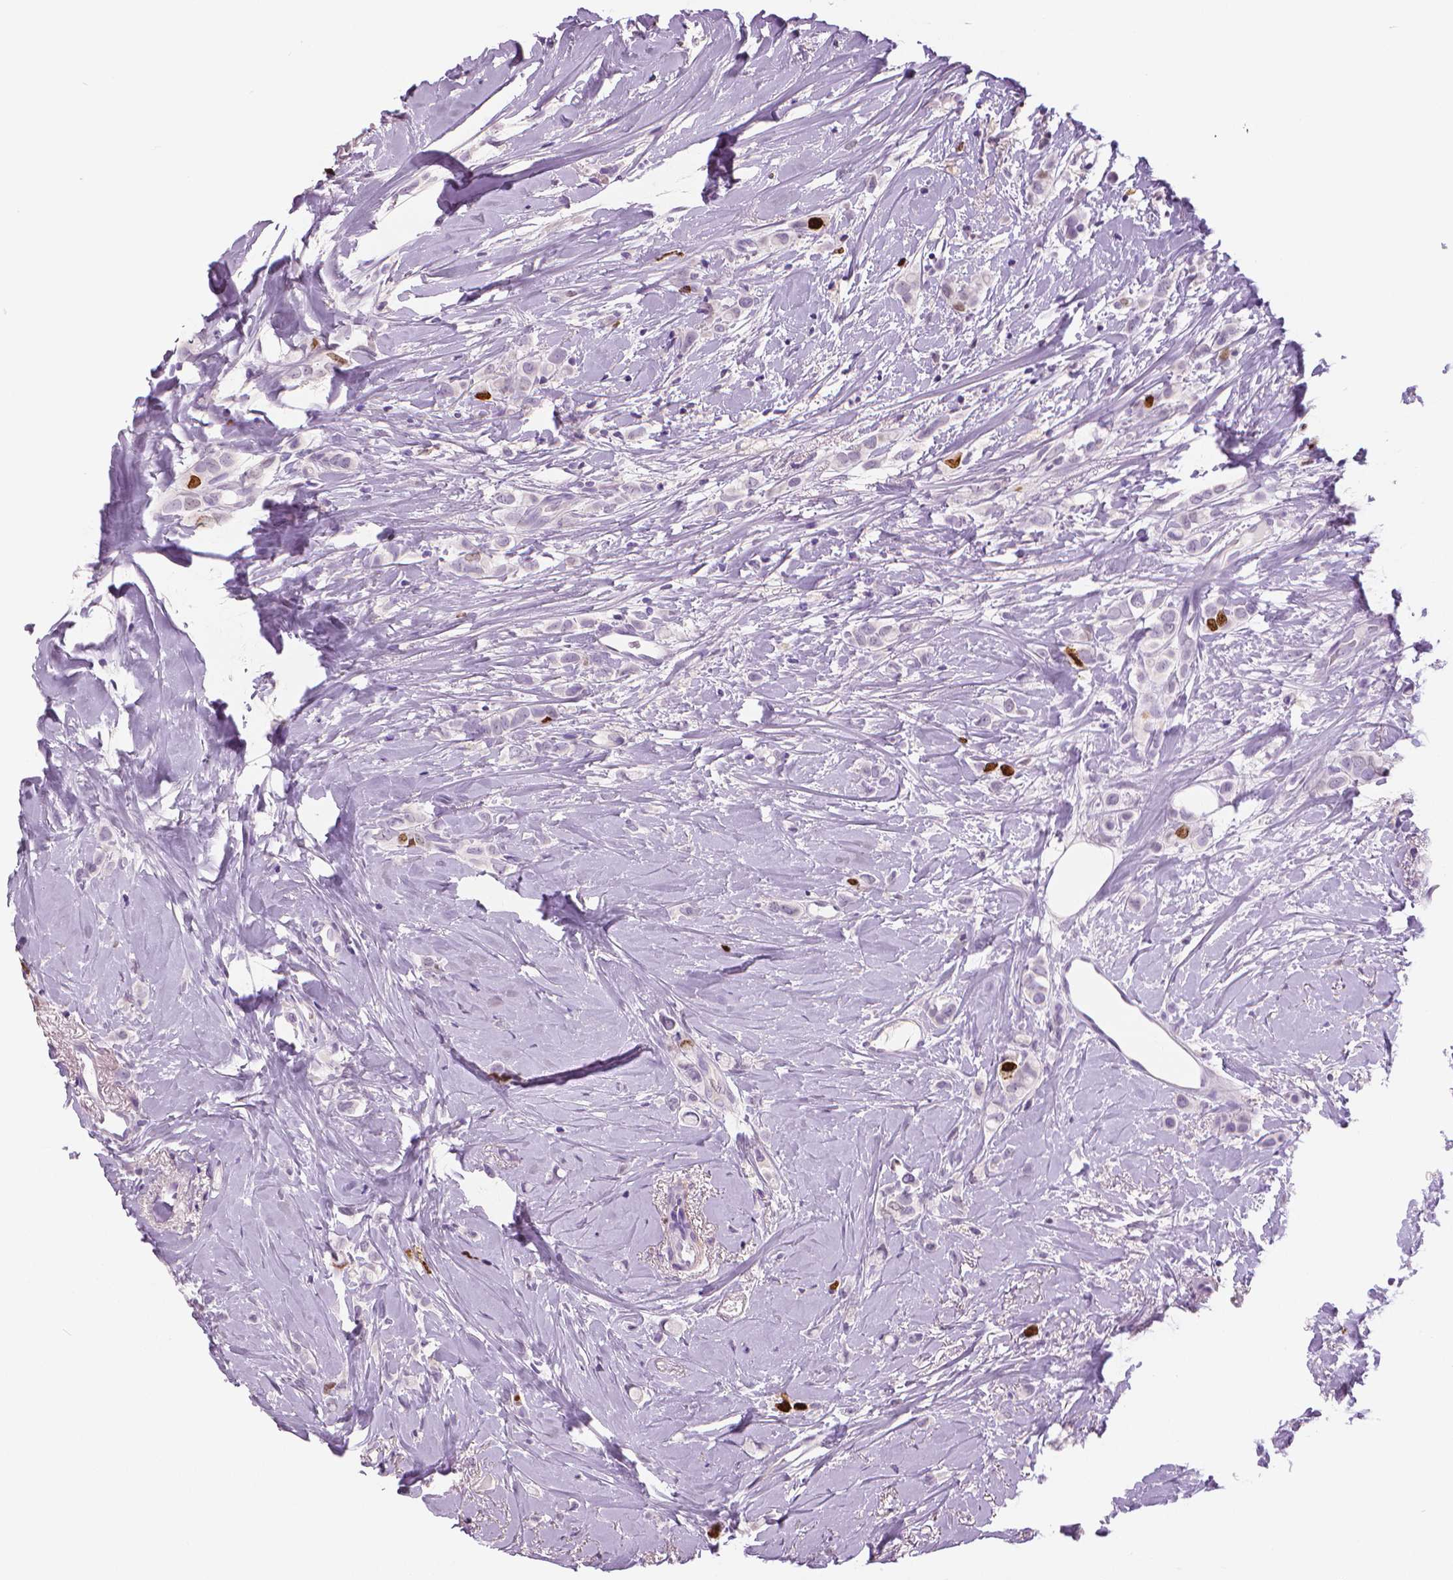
{"staining": {"intensity": "strong", "quantity": "<25%", "location": "nuclear"}, "tissue": "breast cancer", "cell_type": "Tumor cells", "image_type": "cancer", "snomed": [{"axis": "morphology", "description": "Lobular carcinoma"}, {"axis": "topography", "description": "Breast"}], "caption": "Breast lobular carcinoma was stained to show a protein in brown. There is medium levels of strong nuclear staining in approximately <25% of tumor cells.", "gene": "MKI67", "patient": {"sex": "female", "age": 66}}